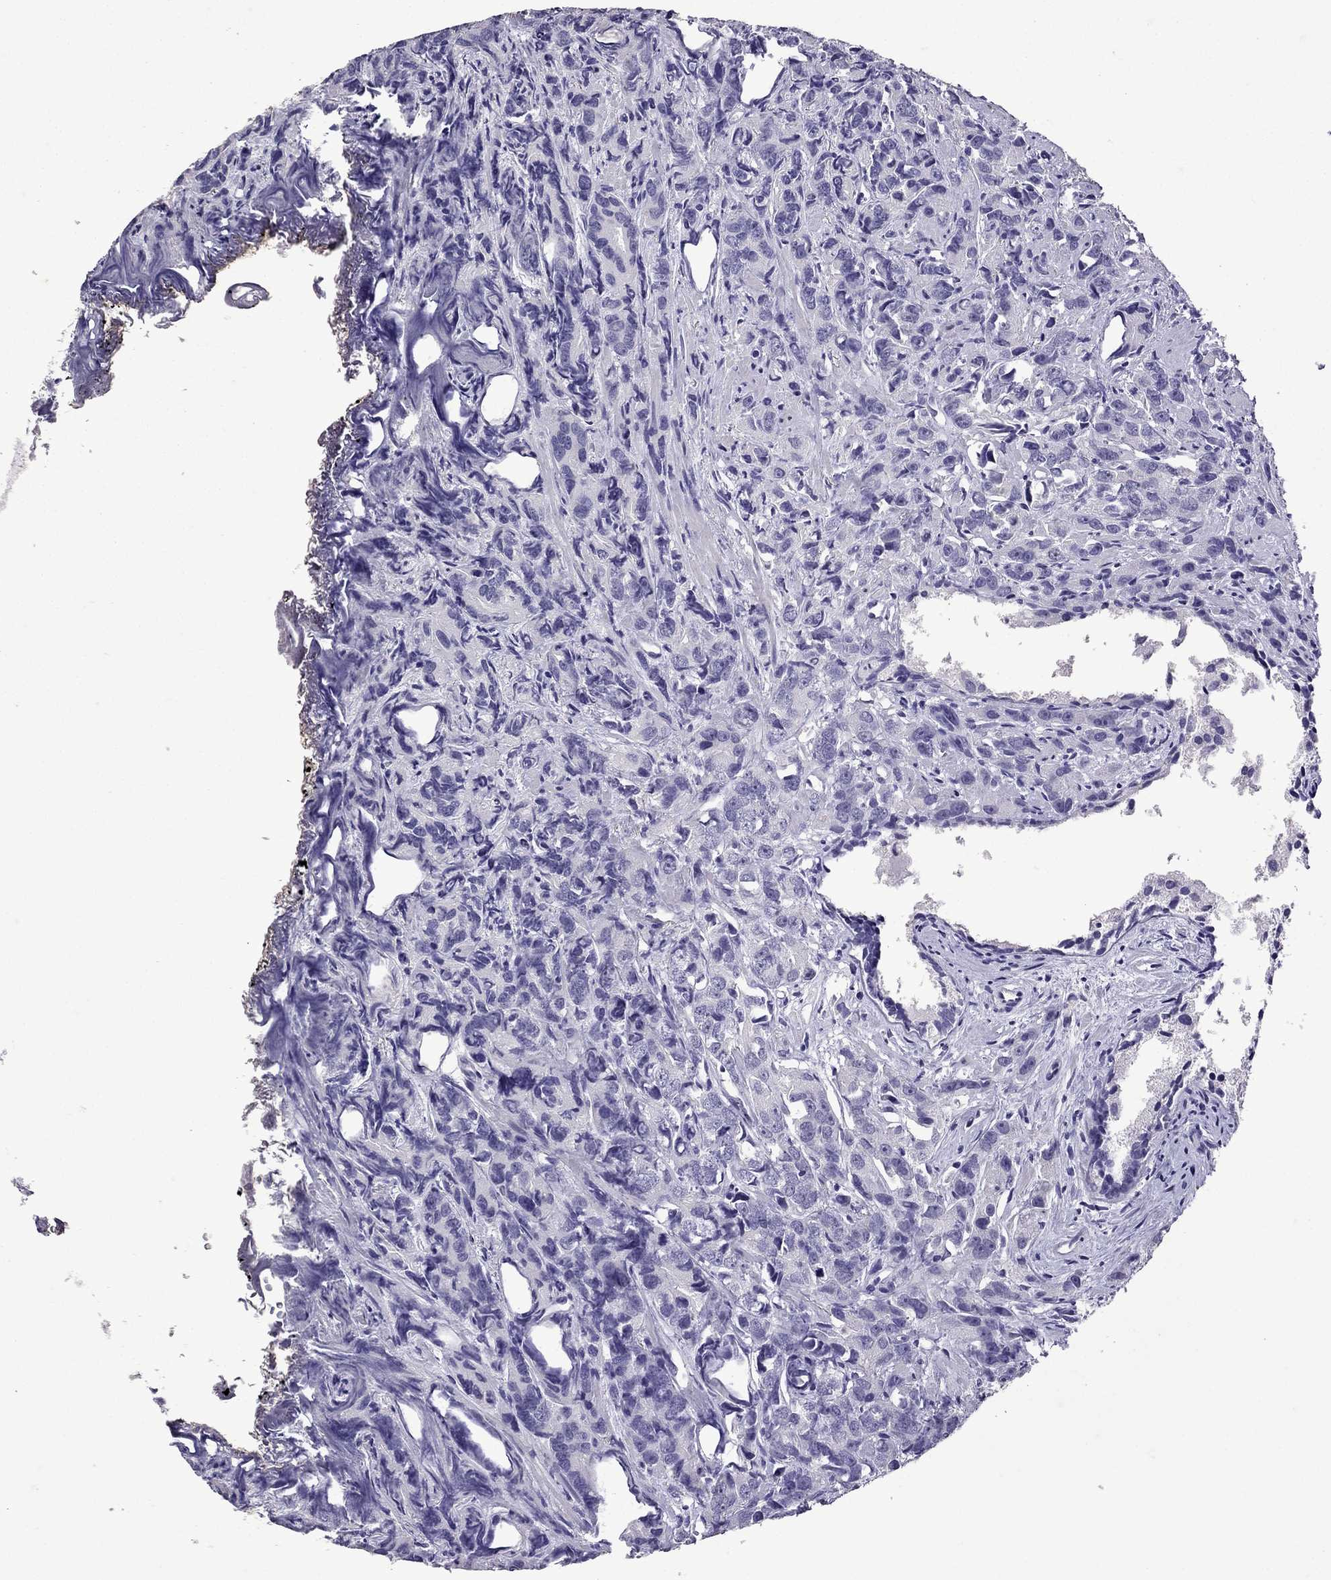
{"staining": {"intensity": "negative", "quantity": "none", "location": "none"}, "tissue": "prostate cancer", "cell_type": "Tumor cells", "image_type": "cancer", "snomed": [{"axis": "morphology", "description": "Adenocarcinoma, High grade"}, {"axis": "topography", "description": "Prostate"}], "caption": "The photomicrograph demonstrates no significant positivity in tumor cells of prostate high-grade adenocarcinoma.", "gene": "TTN", "patient": {"sex": "male", "age": 90}}